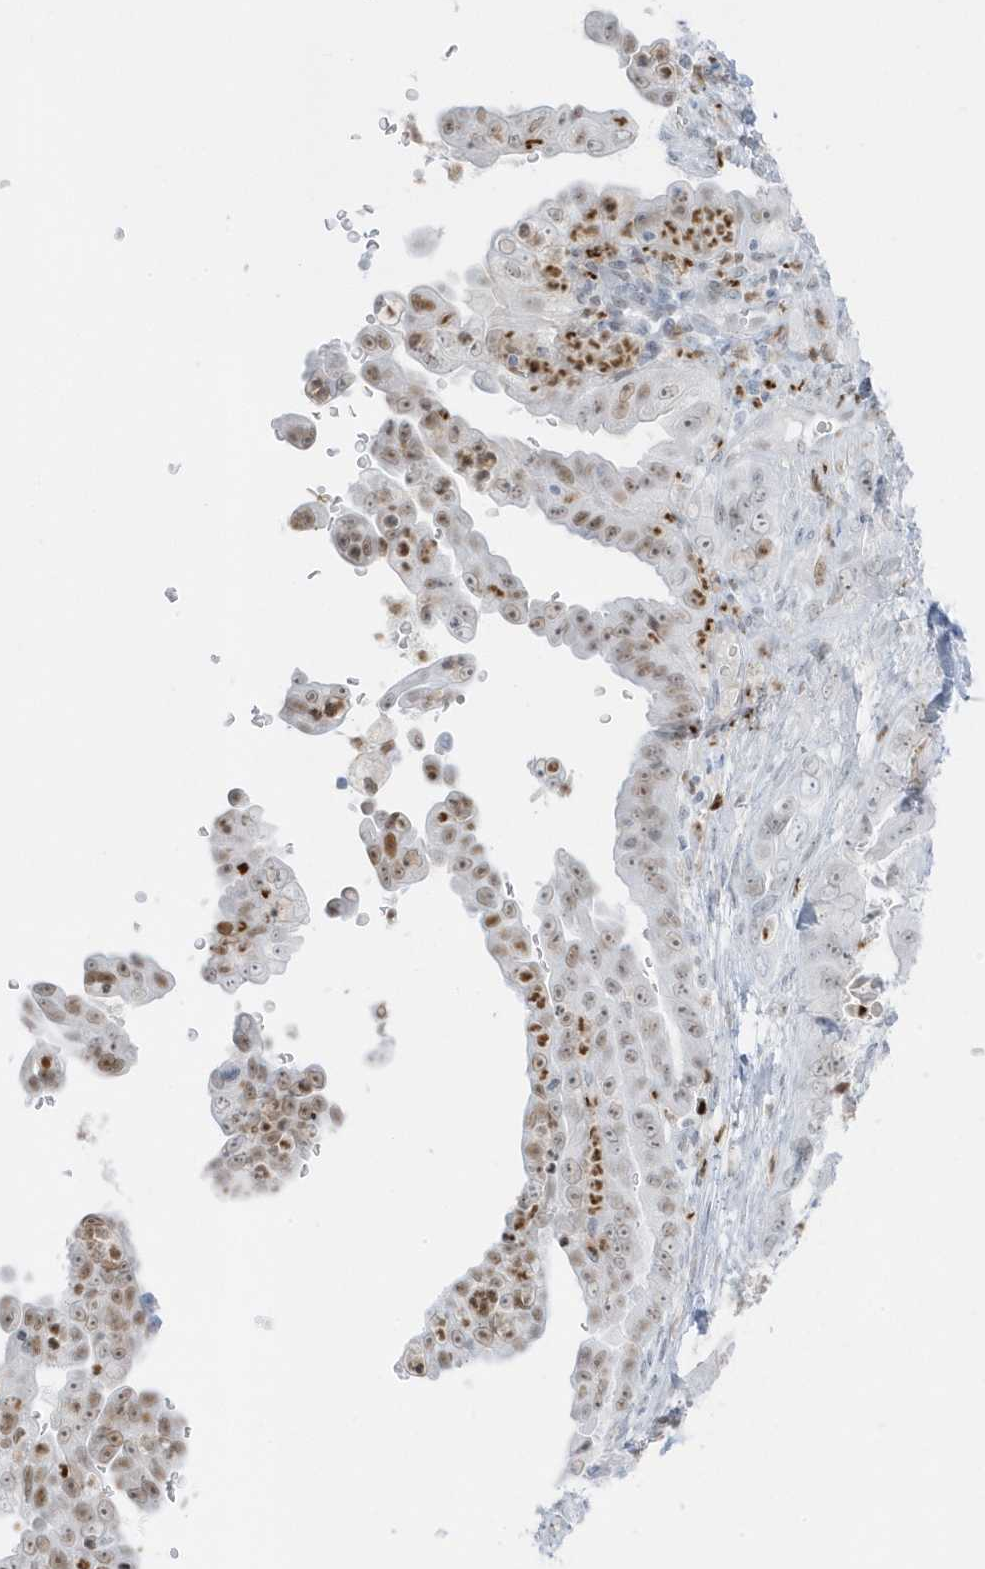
{"staining": {"intensity": "moderate", "quantity": ">75%", "location": "nuclear"}, "tissue": "pancreatic cancer", "cell_type": "Tumor cells", "image_type": "cancer", "snomed": [{"axis": "morphology", "description": "Adenocarcinoma, NOS"}, {"axis": "topography", "description": "Pancreas"}], "caption": "Protein expression by immunohistochemistry exhibits moderate nuclear positivity in about >75% of tumor cells in pancreatic adenocarcinoma.", "gene": "SMIM34", "patient": {"sex": "female", "age": 78}}